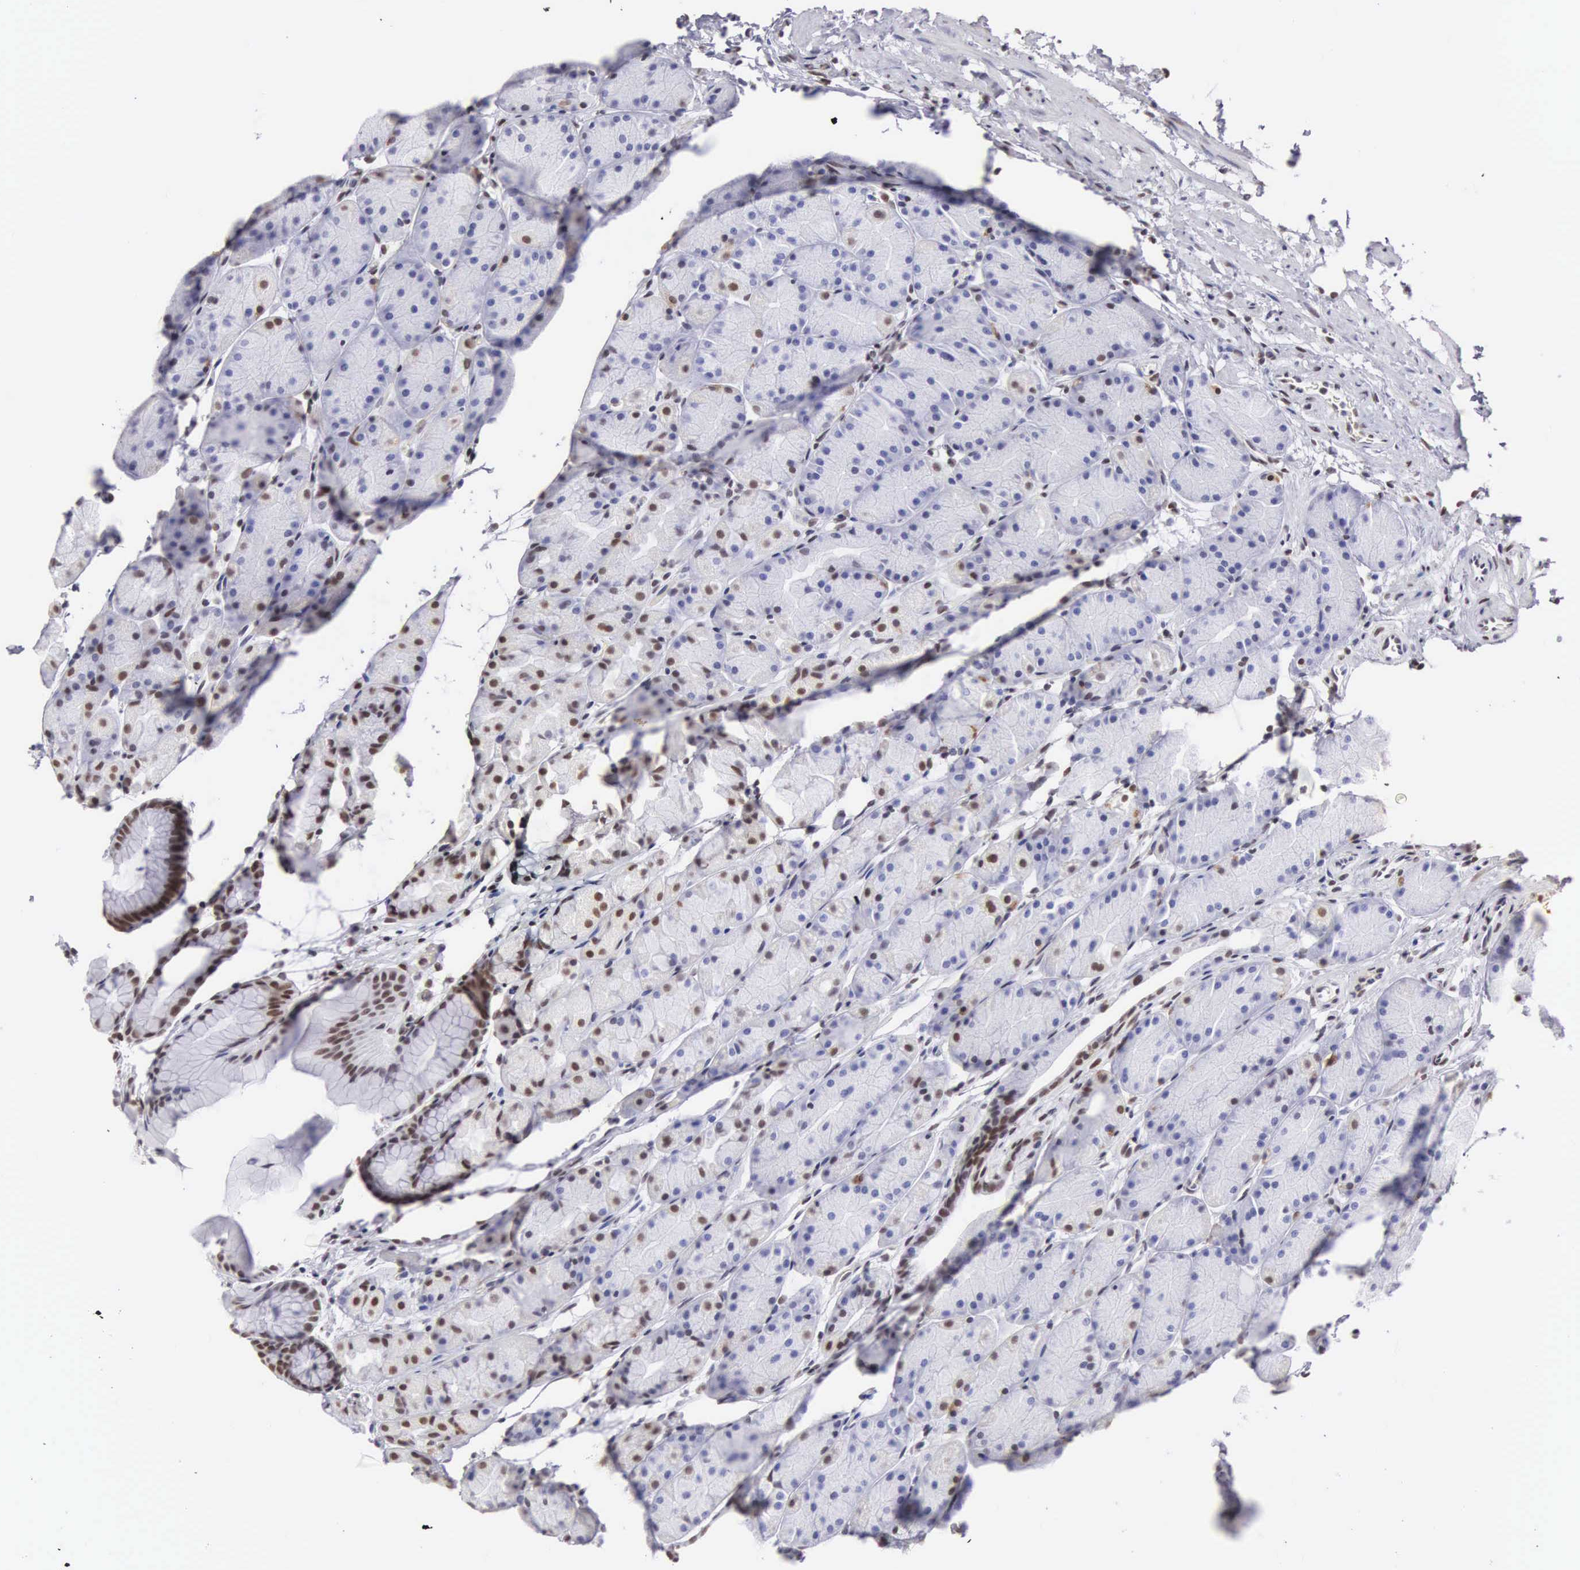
{"staining": {"intensity": "moderate", "quantity": "25%-75%", "location": "nuclear"}, "tissue": "stomach", "cell_type": "Glandular cells", "image_type": "normal", "snomed": [{"axis": "morphology", "description": "Adenocarcinoma, NOS"}, {"axis": "topography", "description": "Stomach, upper"}], "caption": "Immunohistochemistry of benign stomach shows medium levels of moderate nuclear expression in approximately 25%-75% of glandular cells.", "gene": "CSTF2", "patient": {"sex": "male", "age": 47}}